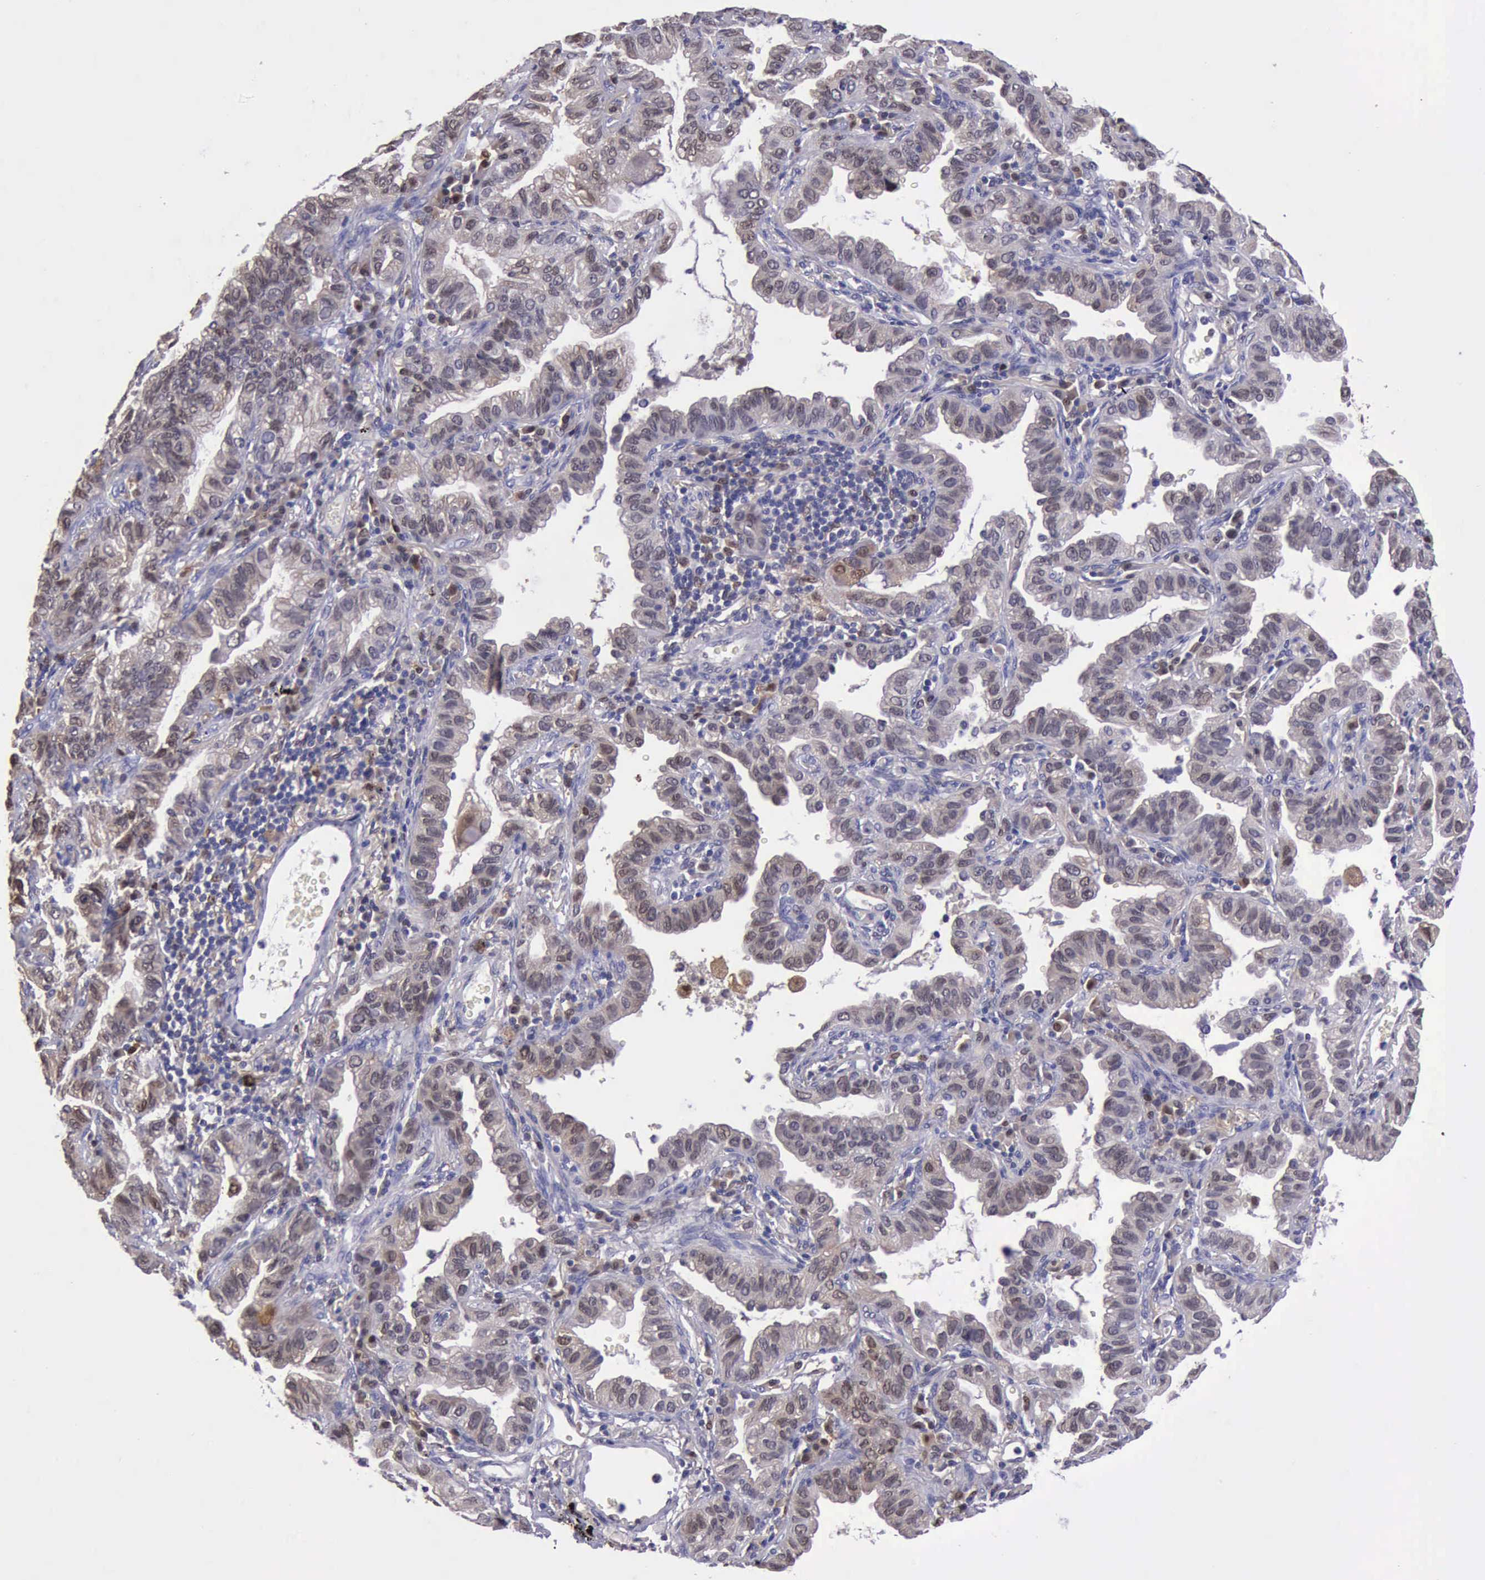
{"staining": {"intensity": "weak", "quantity": "<25%", "location": "cytoplasmic/membranous,nuclear"}, "tissue": "lung cancer", "cell_type": "Tumor cells", "image_type": "cancer", "snomed": [{"axis": "morphology", "description": "Adenocarcinoma, NOS"}, {"axis": "topography", "description": "Lung"}], "caption": "Tumor cells are negative for brown protein staining in adenocarcinoma (lung).", "gene": "TYMP", "patient": {"sex": "female", "age": 50}}